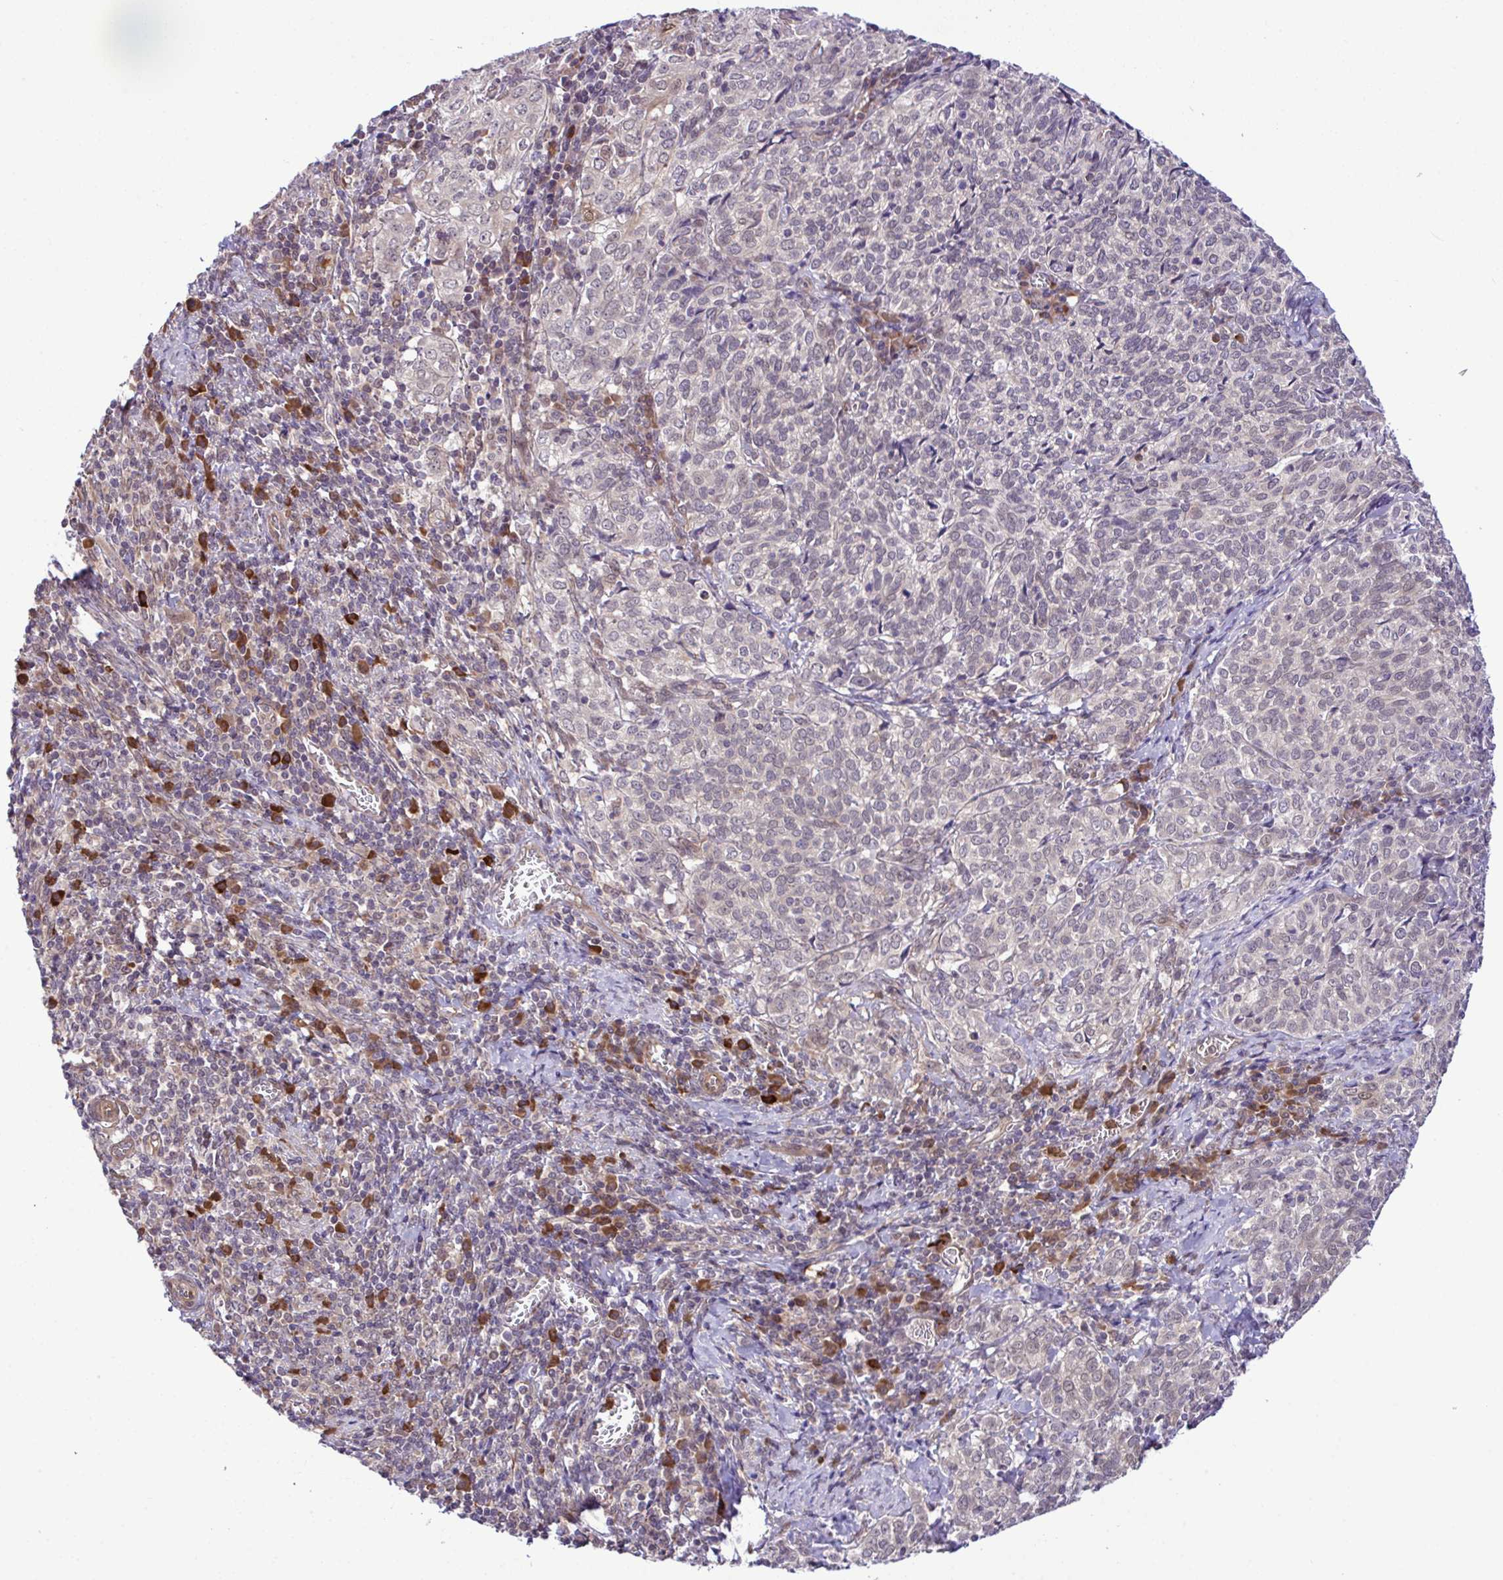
{"staining": {"intensity": "weak", "quantity": "<25%", "location": "nuclear"}, "tissue": "cervical cancer", "cell_type": "Tumor cells", "image_type": "cancer", "snomed": [{"axis": "morphology", "description": "Normal tissue, NOS"}, {"axis": "morphology", "description": "Squamous cell carcinoma, NOS"}, {"axis": "topography", "description": "Vagina"}, {"axis": "topography", "description": "Cervix"}], "caption": "Cervical cancer (squamous cell carcinoma) was stained to show a protein in brown. There is no significant staining in tumor cells. Nuclei are stained in blue.", "gene": "CMPK1", "patient": {"sex": "female", "age": 45}}